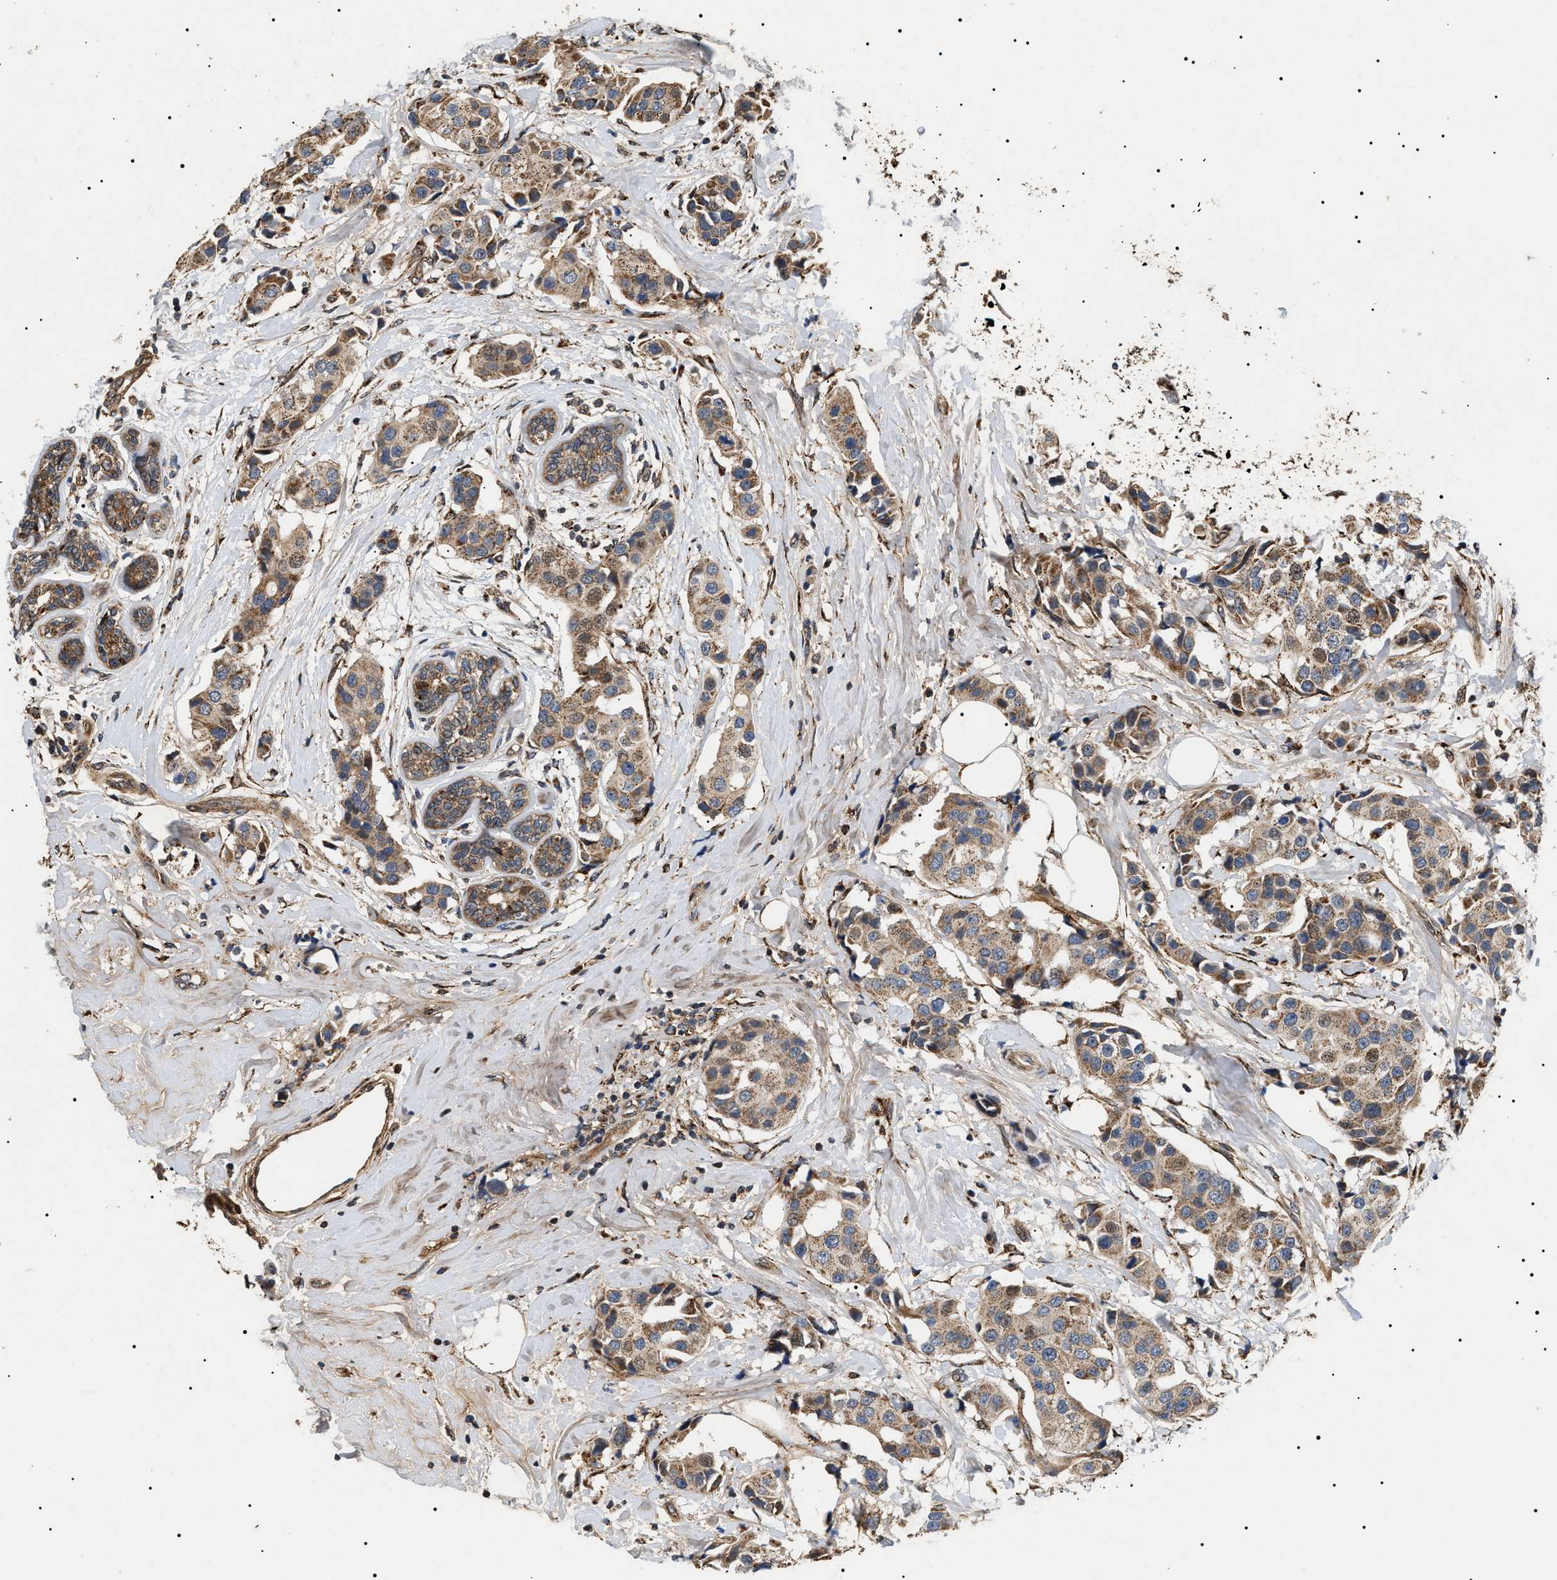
{"staining": {"intensity": "moderate", "quantity": ">75%", "location": "cytoplasmic/membranous"}, "tissue": "breast cancer", "cell_type": "Tumor cells", "image_type": "cancer", "snomed": [{"axis": "morphology", "description": "Normal tissue, NOS"}, {"axis": "morphology", "description": "Duct carcinoma"}, {"axis": "topography", "description": "Breast"}], "caption": "A photomicrograph showing moderate cytoplasmic/membranous expression in about >75% of tumor cells in infiltrating ductal carcinoma (breast), as visualized by brown immunohistochemical staining.", "gene": "ZBTB26", "patient": {"sex": "female", "age": 39}}